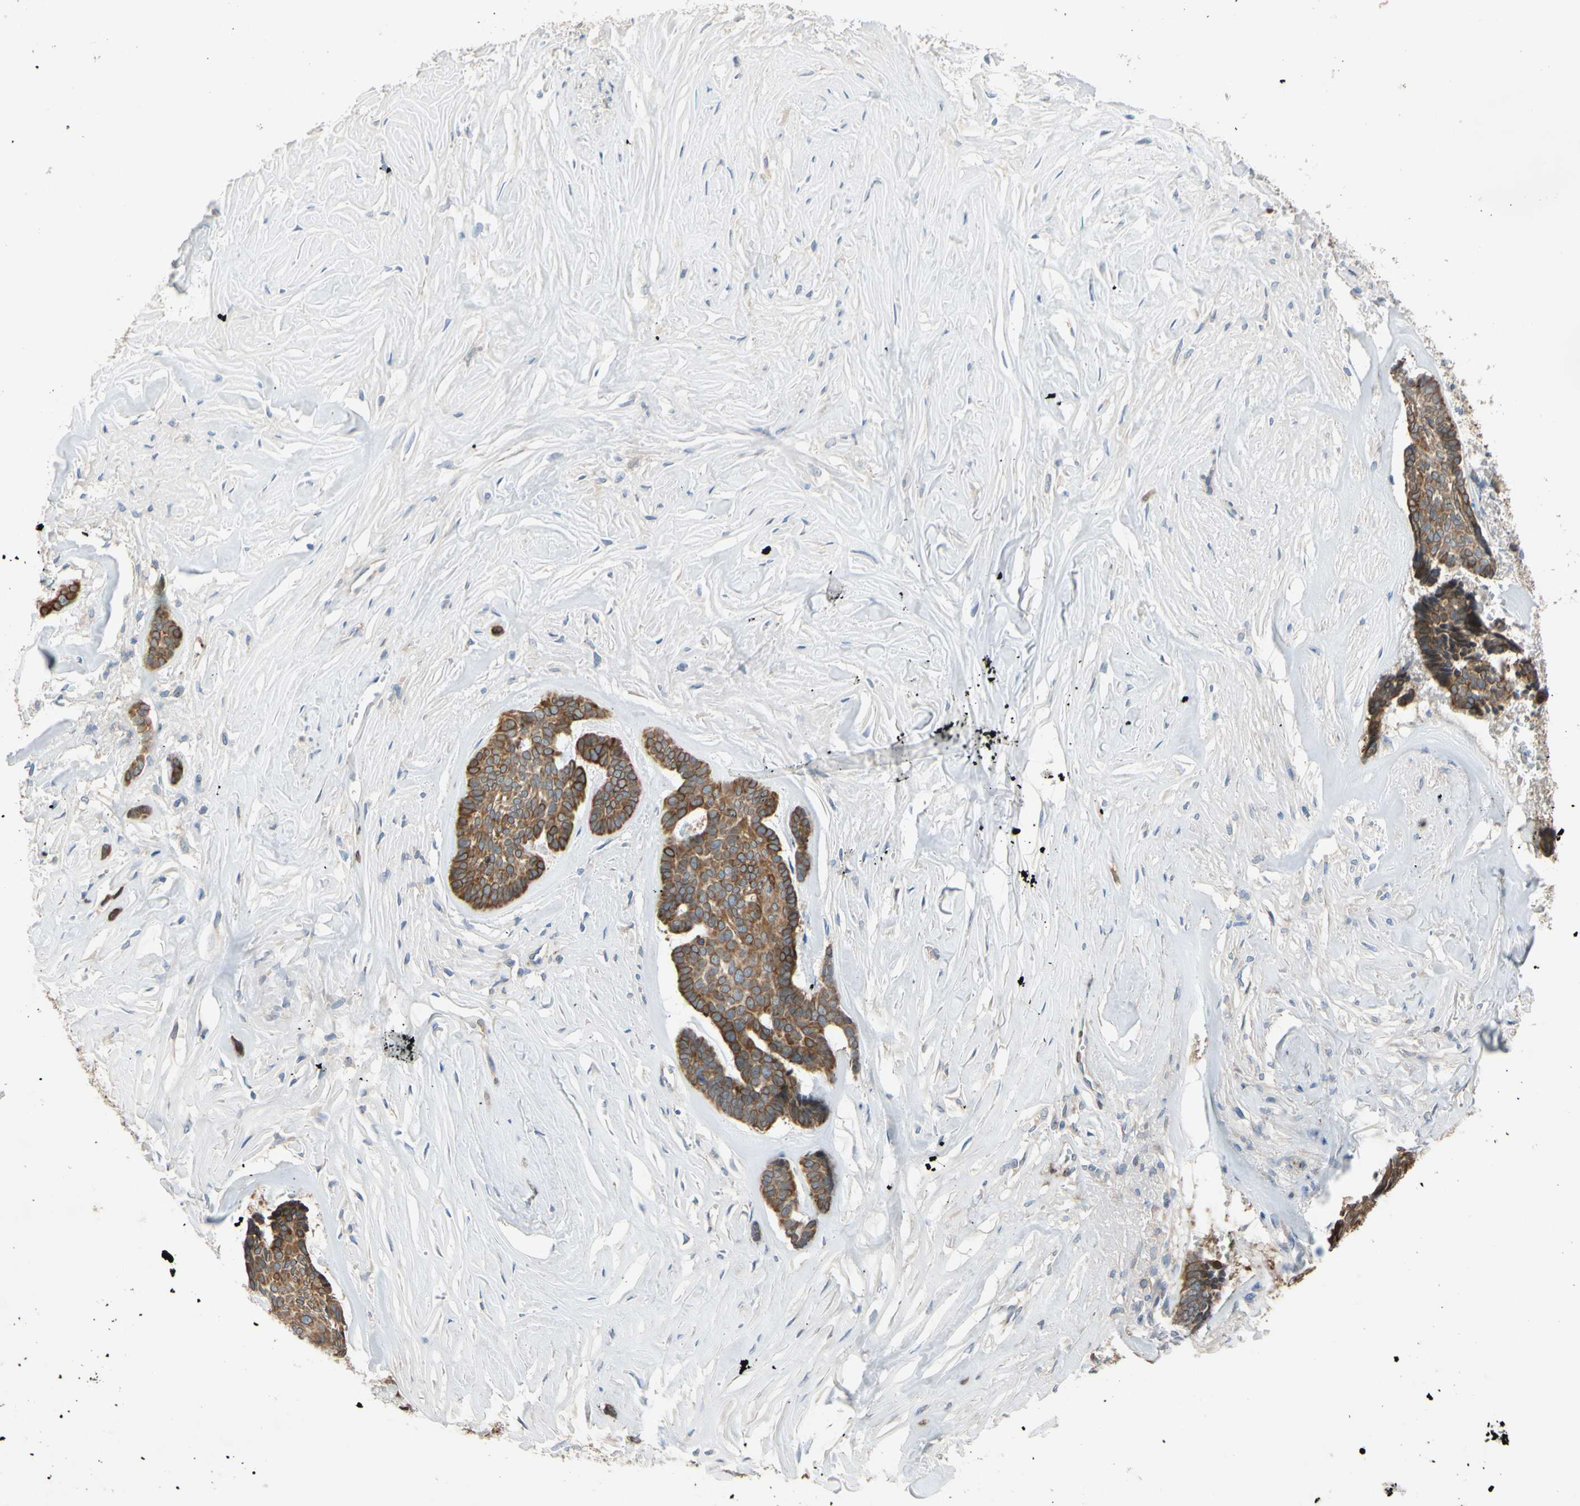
{"staining": {"intensity": "strong", "quantity": ">75%", "location": "cytoplasmic/membranous"}, "tissue": "skin cancer", "cell_type": "Tumor cells", "image_type": "cancer", "snomed": [{"axis": "morphology", "description": "Basal cell carcinoma"}, {"axis": "topography", "description": "Skin"}], "caption": "Immunohistochemistry (IHC) (DAB (3,3'-diaminobenzidine)) staining of skin basal cell carcinoma displays strong cytoplasmic/membranous protein expression in approximately >75% of tumor cells. (Stains: DAB (3,3'-diaminobenzidine) in brown, nuclei in blue, Microscopy: brightfield microscopy at high magnification).", "gene": "PRXL2A", "patient": {"sex": "male", "age": 84}}